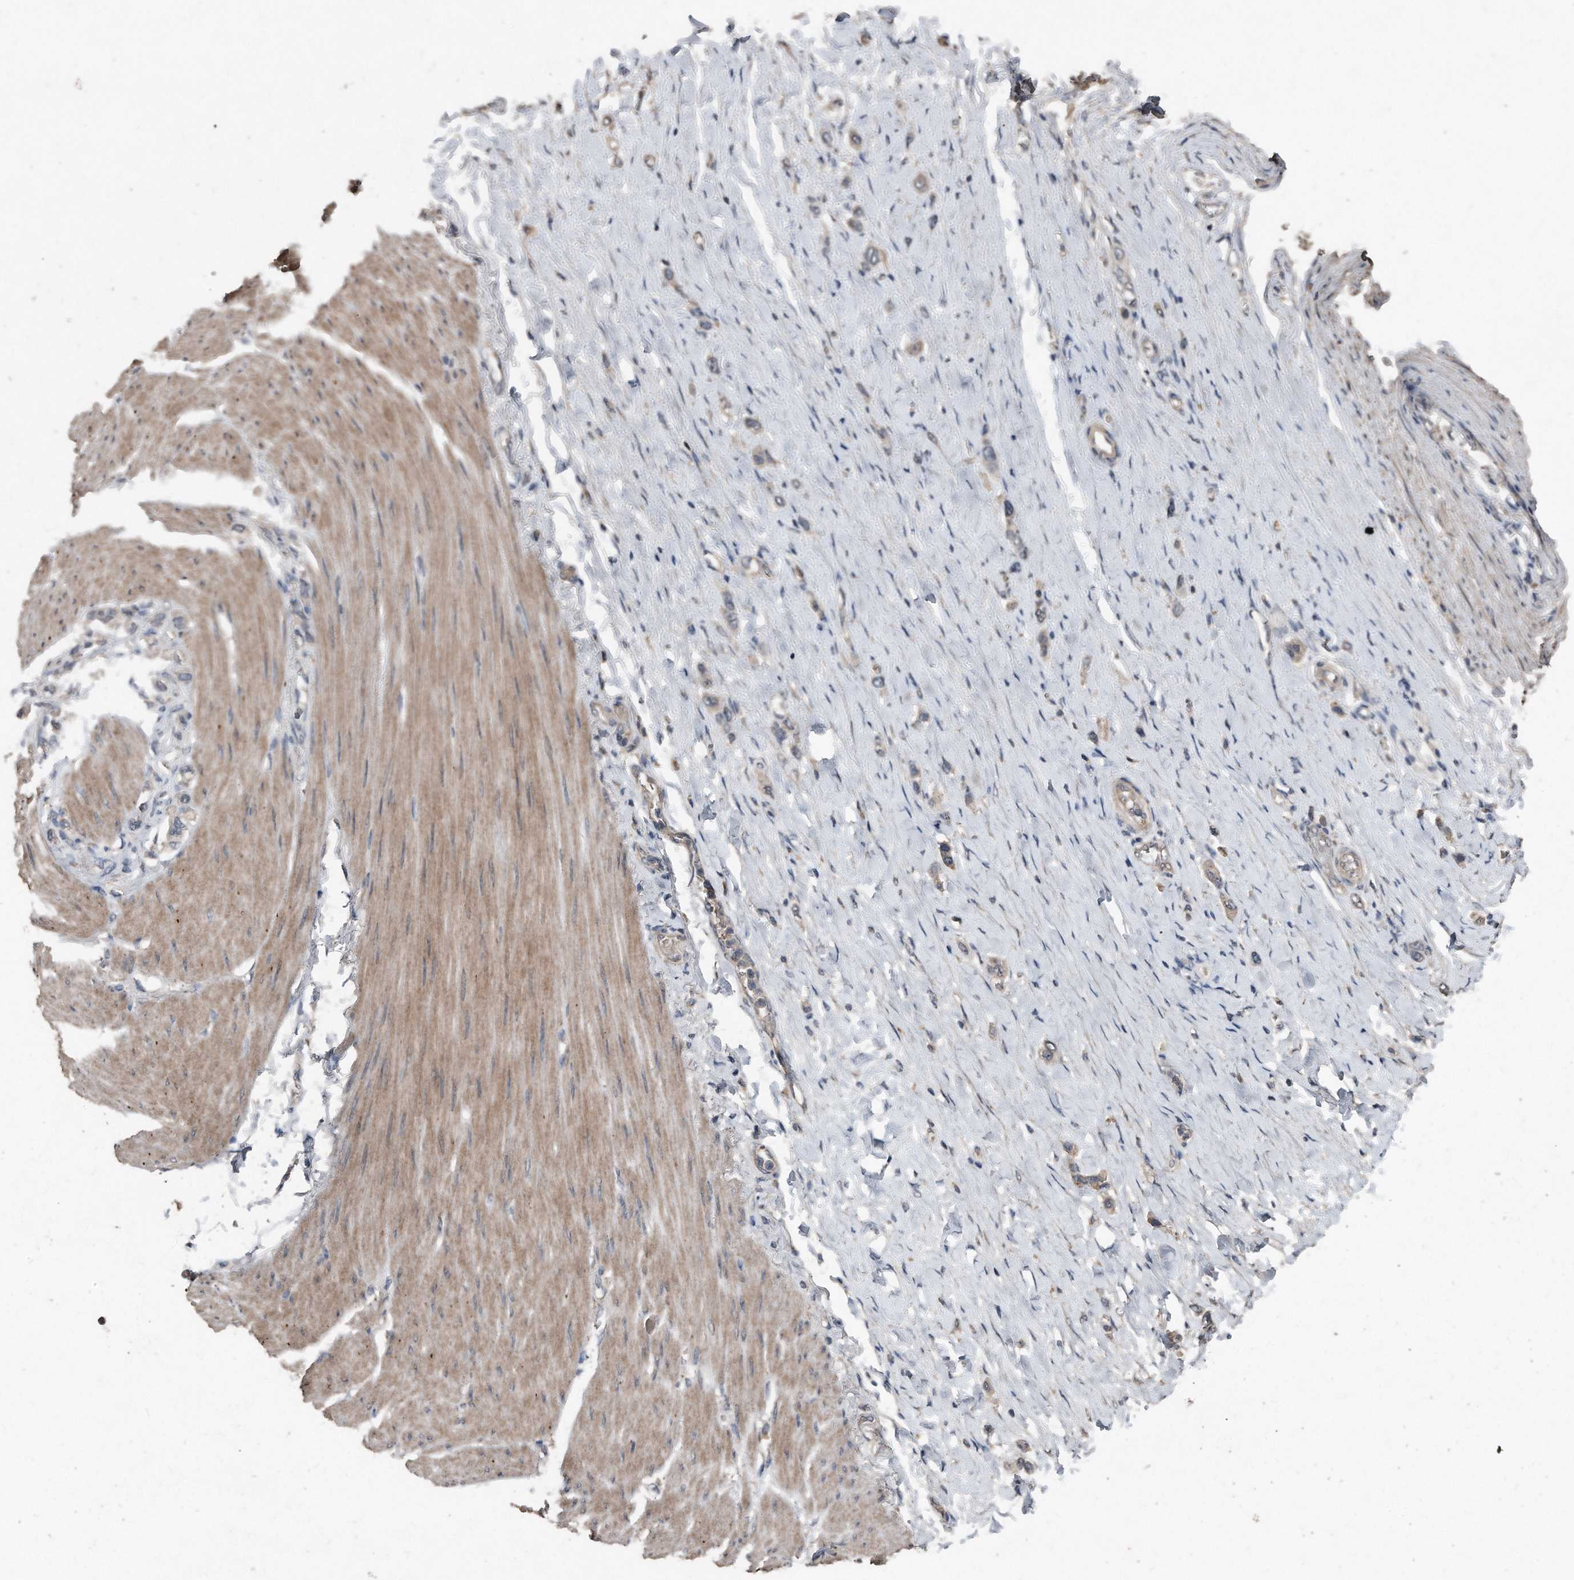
{"staining": {"intensity": "weak", "quantity": "<25%", "location": "cytoplasmic/membranous"}, "tissue": "stomach cancer", "cell_type": "Tumor cells", "image_type": "cancer", "snomed": [{"axis": "morphology", "description": "Adenocarcinoma, NOS"}, {"axis": "topography", "description": "Stomach"}], "caption": "Human stomach cancer (adenocarcinoma) stained for a protein using IHC demonstrates no positivity in tumor cells.", "gene": "ANKRD10", "patient": {"sex": "female", "age": 65}}